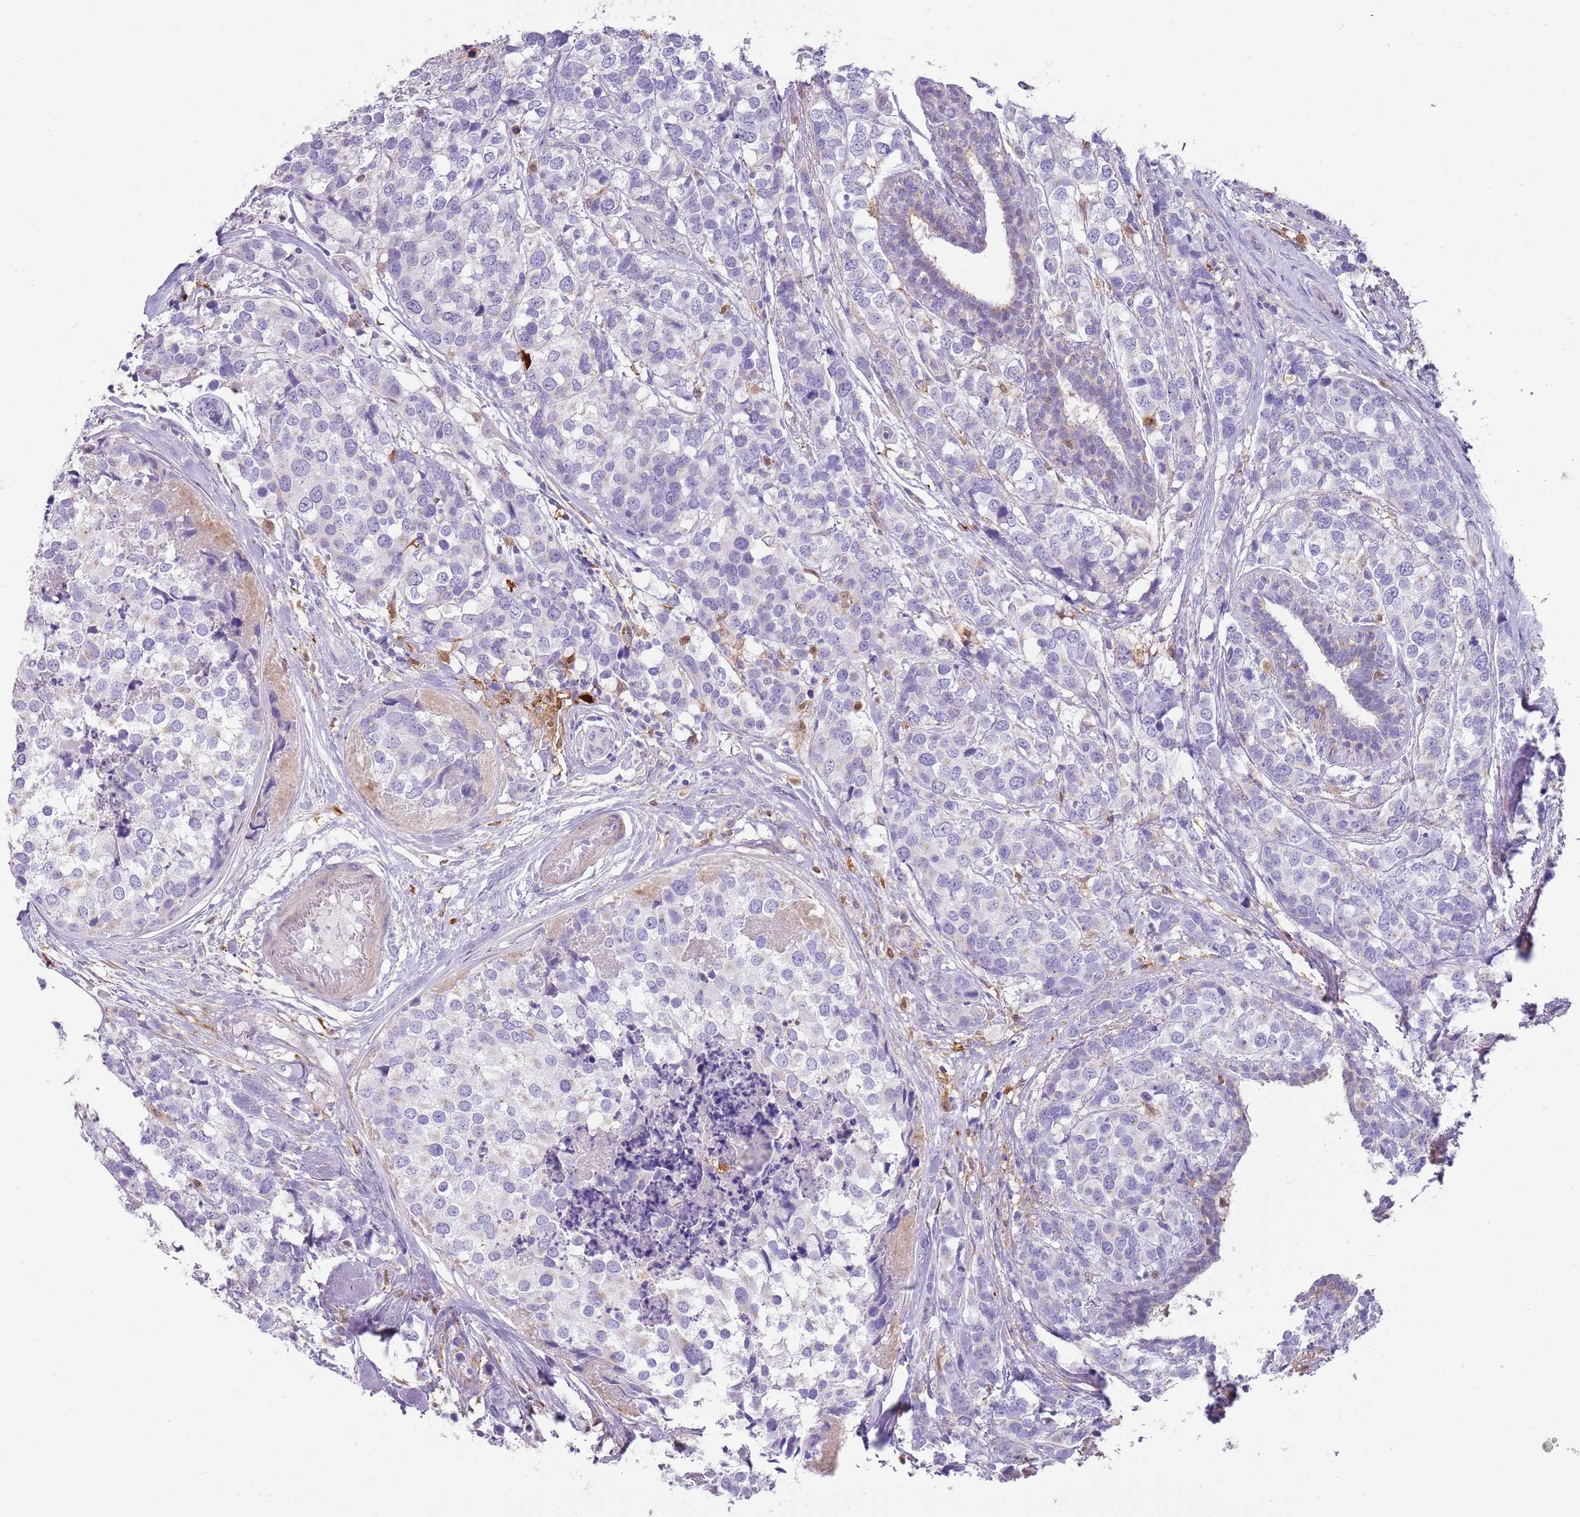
{"staining": {"intensity": "negative", "quantity": "none", "location": "none"}, "tissue": "breast cancer", "cell_type": "Tumor cells", "image_type": "cancer", "snomed": [{"axis": "morphology", "description": "Lobular carcinoma"}, {"axis": "topography", "description": "Breast"}], "caption": "This is an IHC micrograph of breast lobular carcinoma. There is no staining in tumor cells.", "gene": "DIPK1C", "patient": {"sex": "female", "age": 59}}